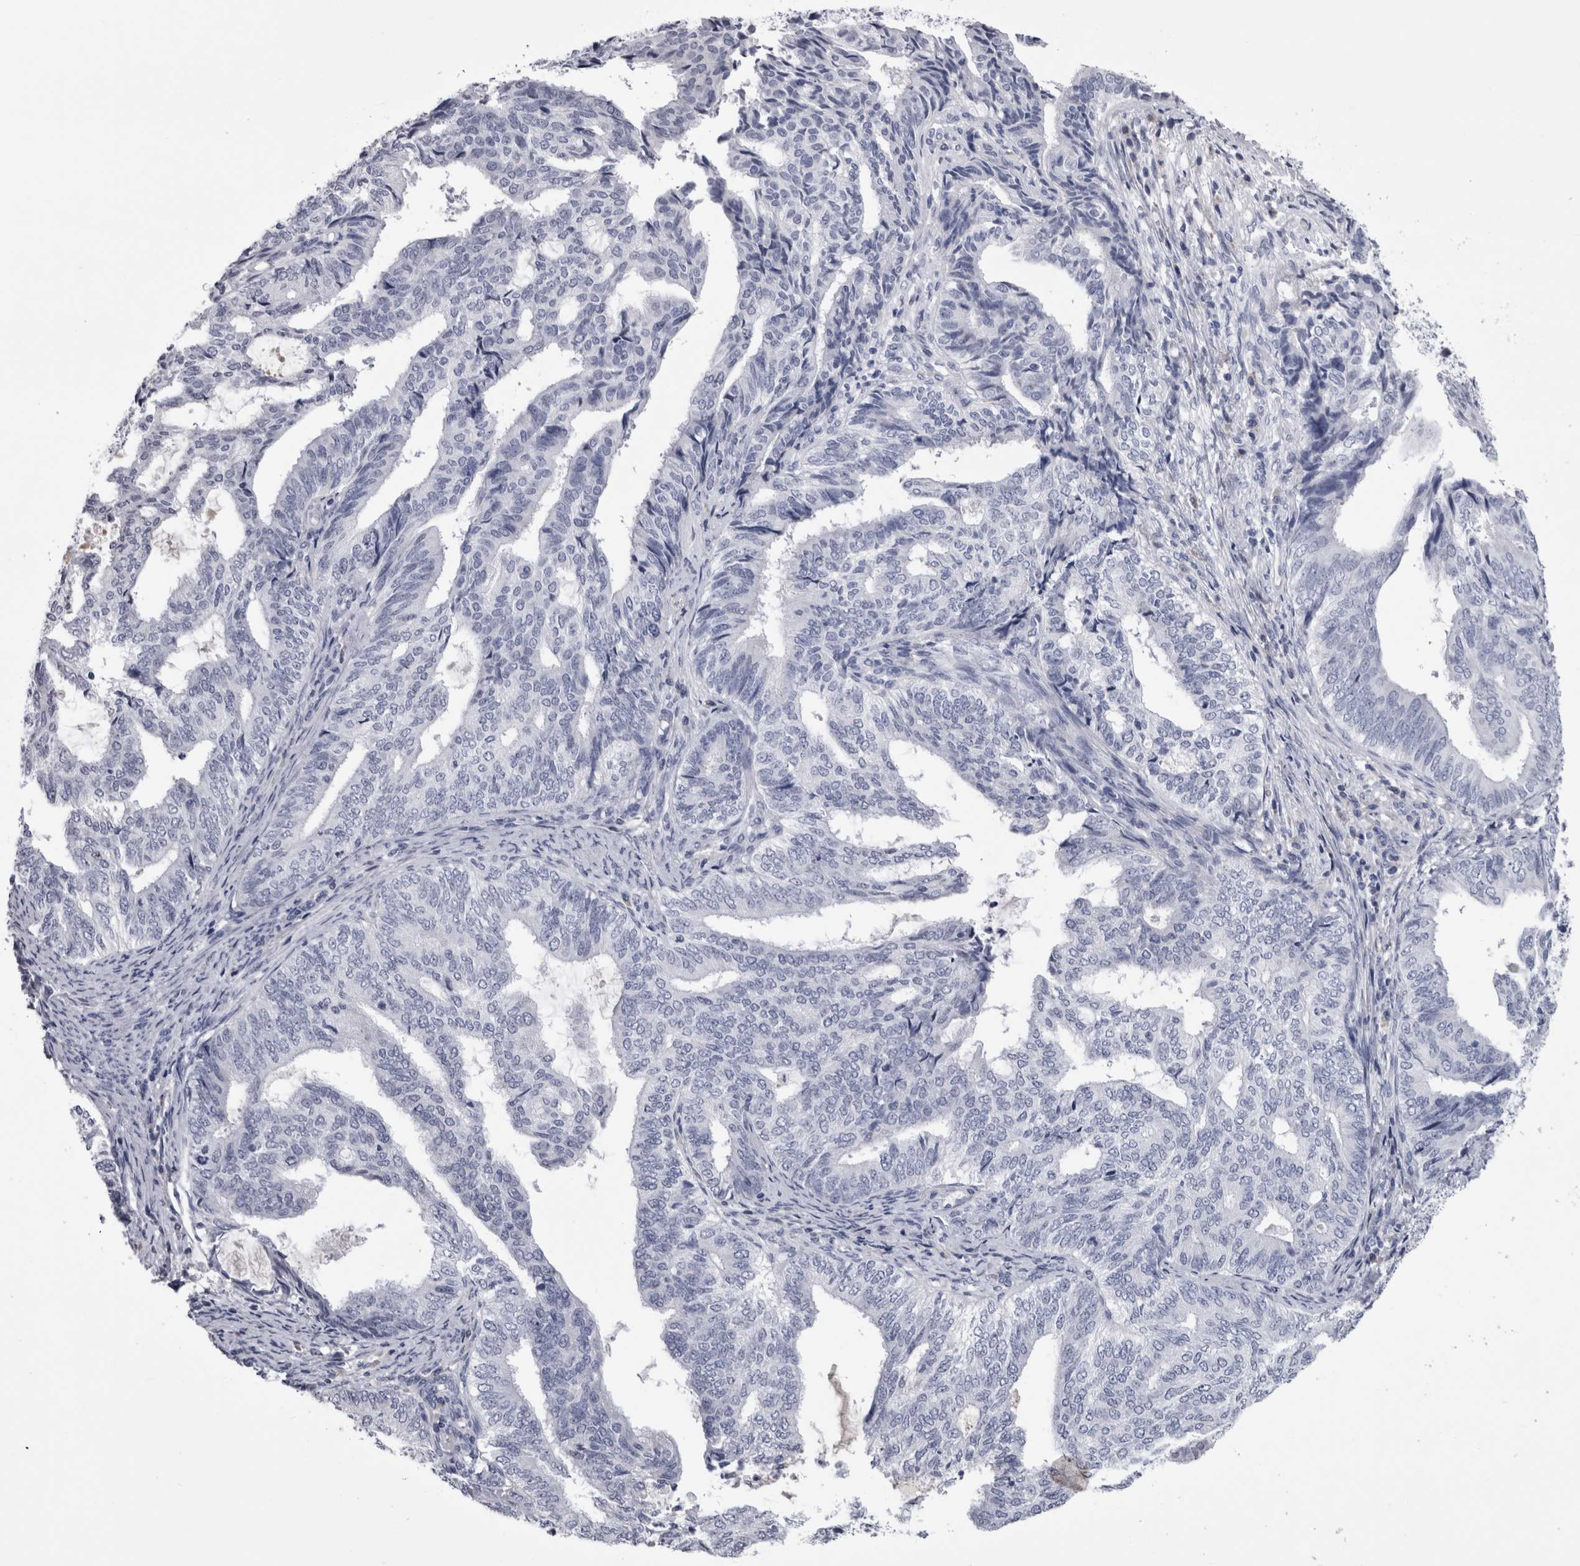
{"staining": {"intensity": "negative", "quantity": "none", "location": "none"}, "tissue": "endometrial cancer", "cell_type": "Tumor cells", "image_type": "cancer", "snomed": [{"axis": "morphology", "description": "Adenocarcinoma, NOS"}, {"axis": "topography", "description": "Endometrium"}], "caption": "There is no significant staining in tumor cells of endometrial cancer.", "gene": "PAX5", "patient": {"sex": "female", "age": 58}}